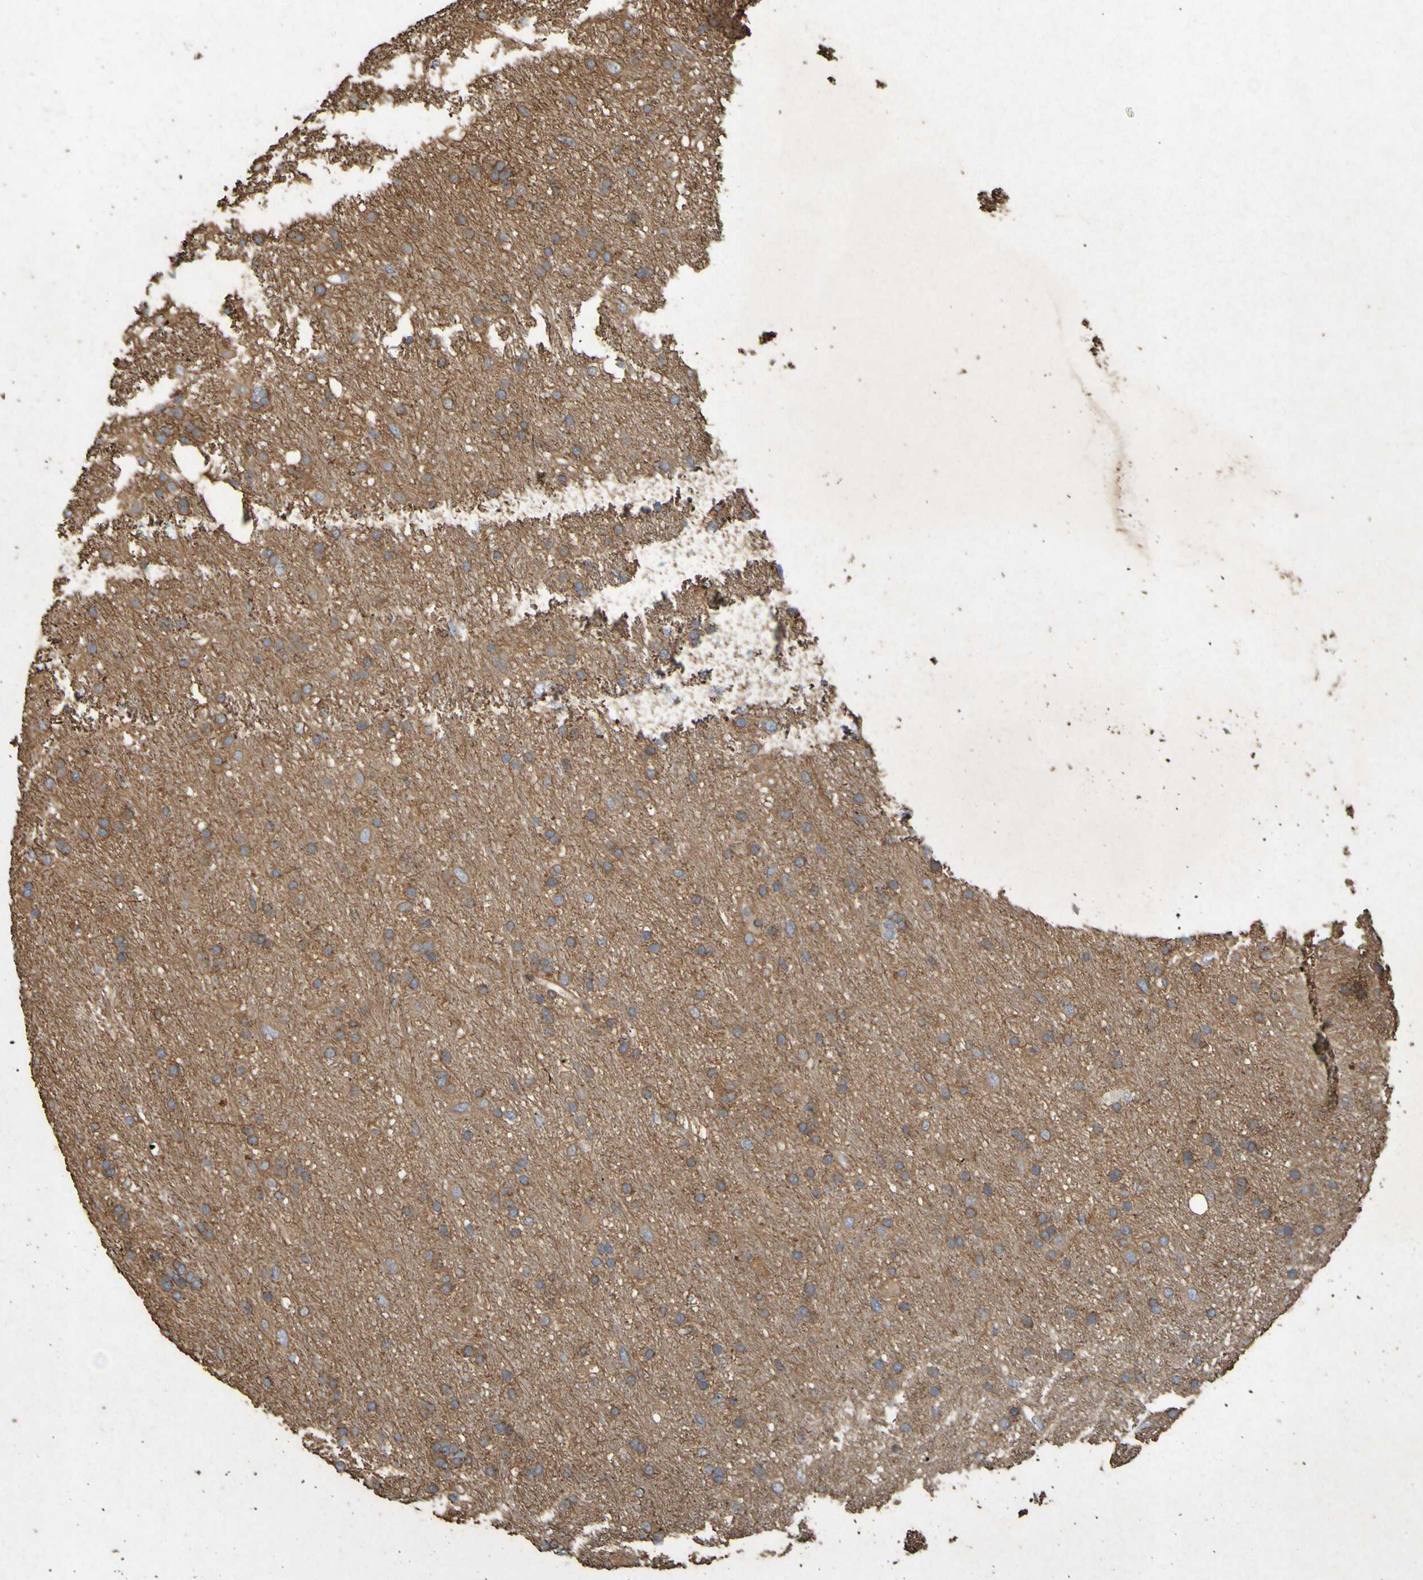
{"staining": {"intensity": "negative", "quantity": "none", "location": "none"}, "tissue": "glioma", "cell_type": "Tumor cells", "image_type": "cancer", "snomed": [{"axis": "morphology", "description": "Glioma, malignant, Low grade"}, {"axis": "topography", "description": "Brain"}], "caption": "Immunohistochemistry micrograph of neoplastic tissue: glioma stained with DAB (3,3'-diaminobenzidine) shows no significant protein expression in tumor cells.", "gene": "GUCY1A1", "patient": {"sex": "male", "age": 77}}